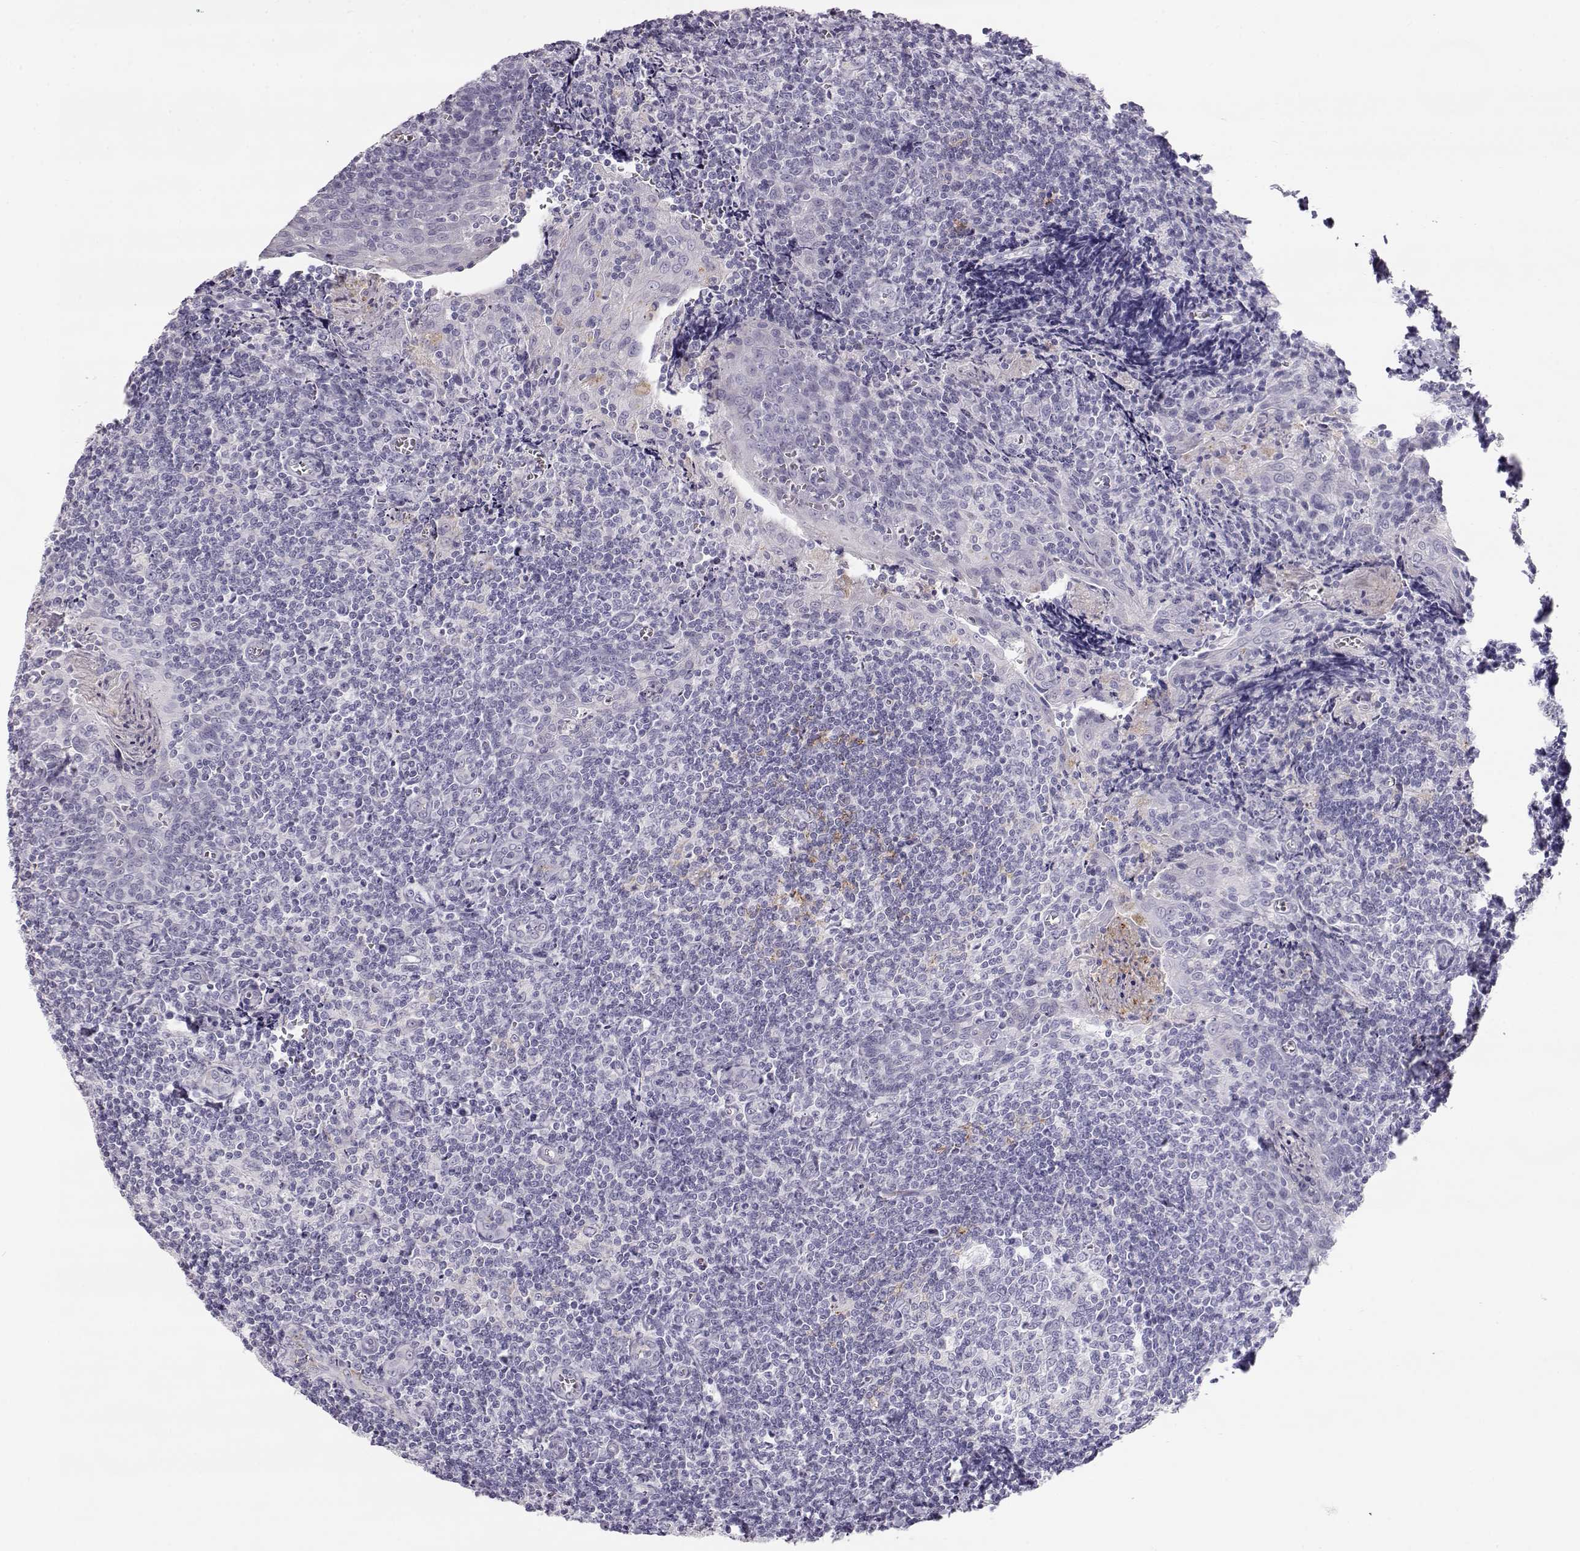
{"staining": {"intensity": "negative", "quantity": "none", "location": "none"}, "tissue": "tonsil", "cell_type": "Germinal center cells", "image_type": "normal", "snomed": [{"axis": "morphology", "description": "Normal tissue, NOS"}, {"axis": "morphology", "description": "Inflammation, NOS"}, {"axis": "topography", "description": "Tonsil"}], "caption": "The immunohistochemistry (IHC) histopathology image has no significant staining in germinal center cells of tonsil. (DAB immunohistochemistry (IHC) visualized using brightfield microscopy, high magnification).", "gene": "MIP", "patient": {"sex": "female", "age": 31}}